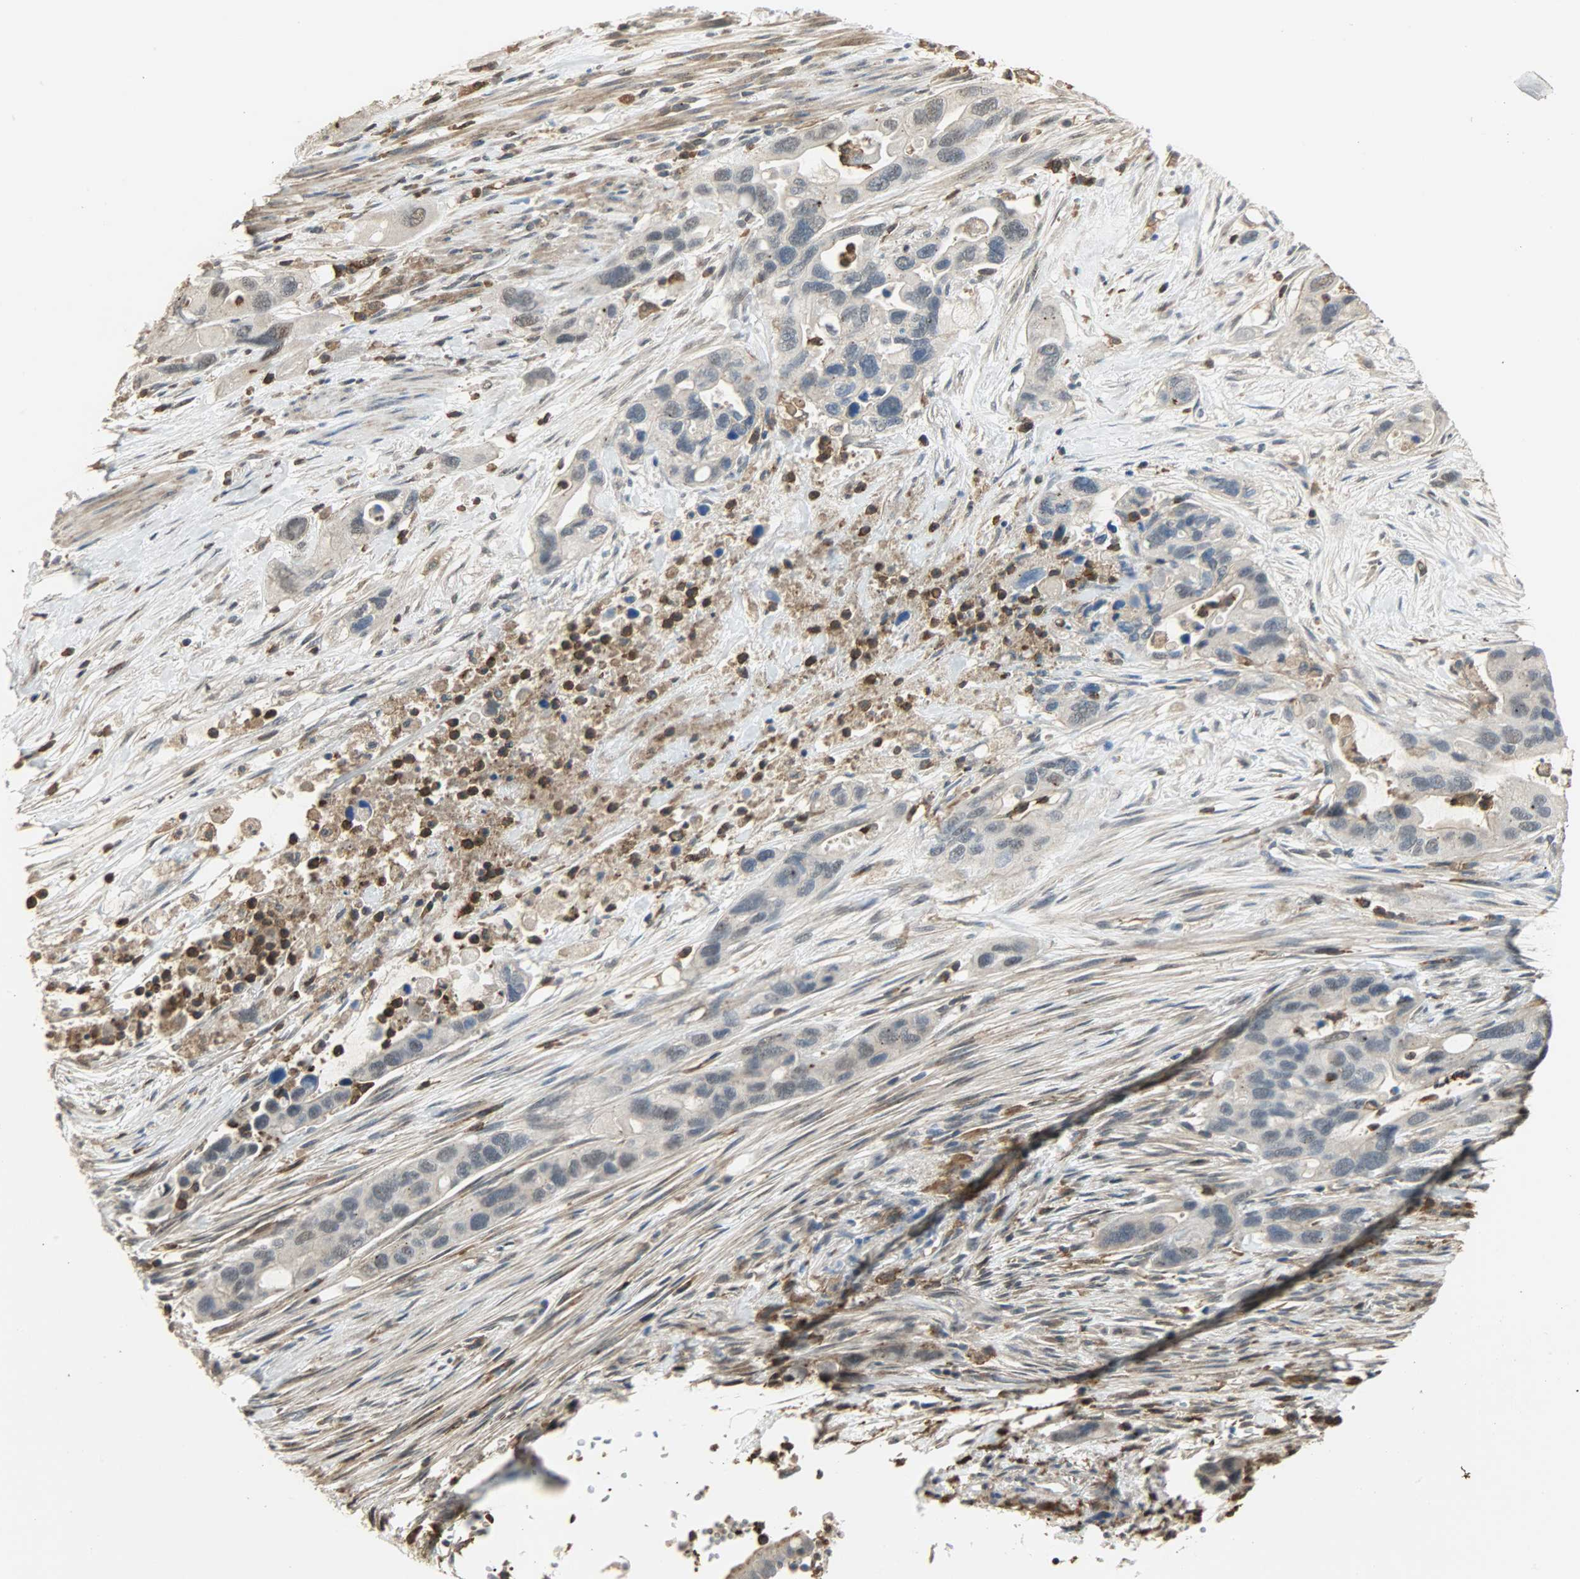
{"staining": {"intensity": "negative", "quantity": "none", "location": "none"}, "tissue": "pancreatic cancer", "cell_type": "Tumor cells", "image_type": "cancer", "snomed": [{"axis": "morphology", "description": "Adenocarcinoma, NOS"}, {"axis": "topography", "description": "Pancreas"}], "caption": "Human adenocarcinoma (pancreatic) stained for a protein using immunohistochemistry (IHC) exhibits no staining in tumor cells.", "gene": "SKAP2", "patient": {"sex": "female", "age": 71}}